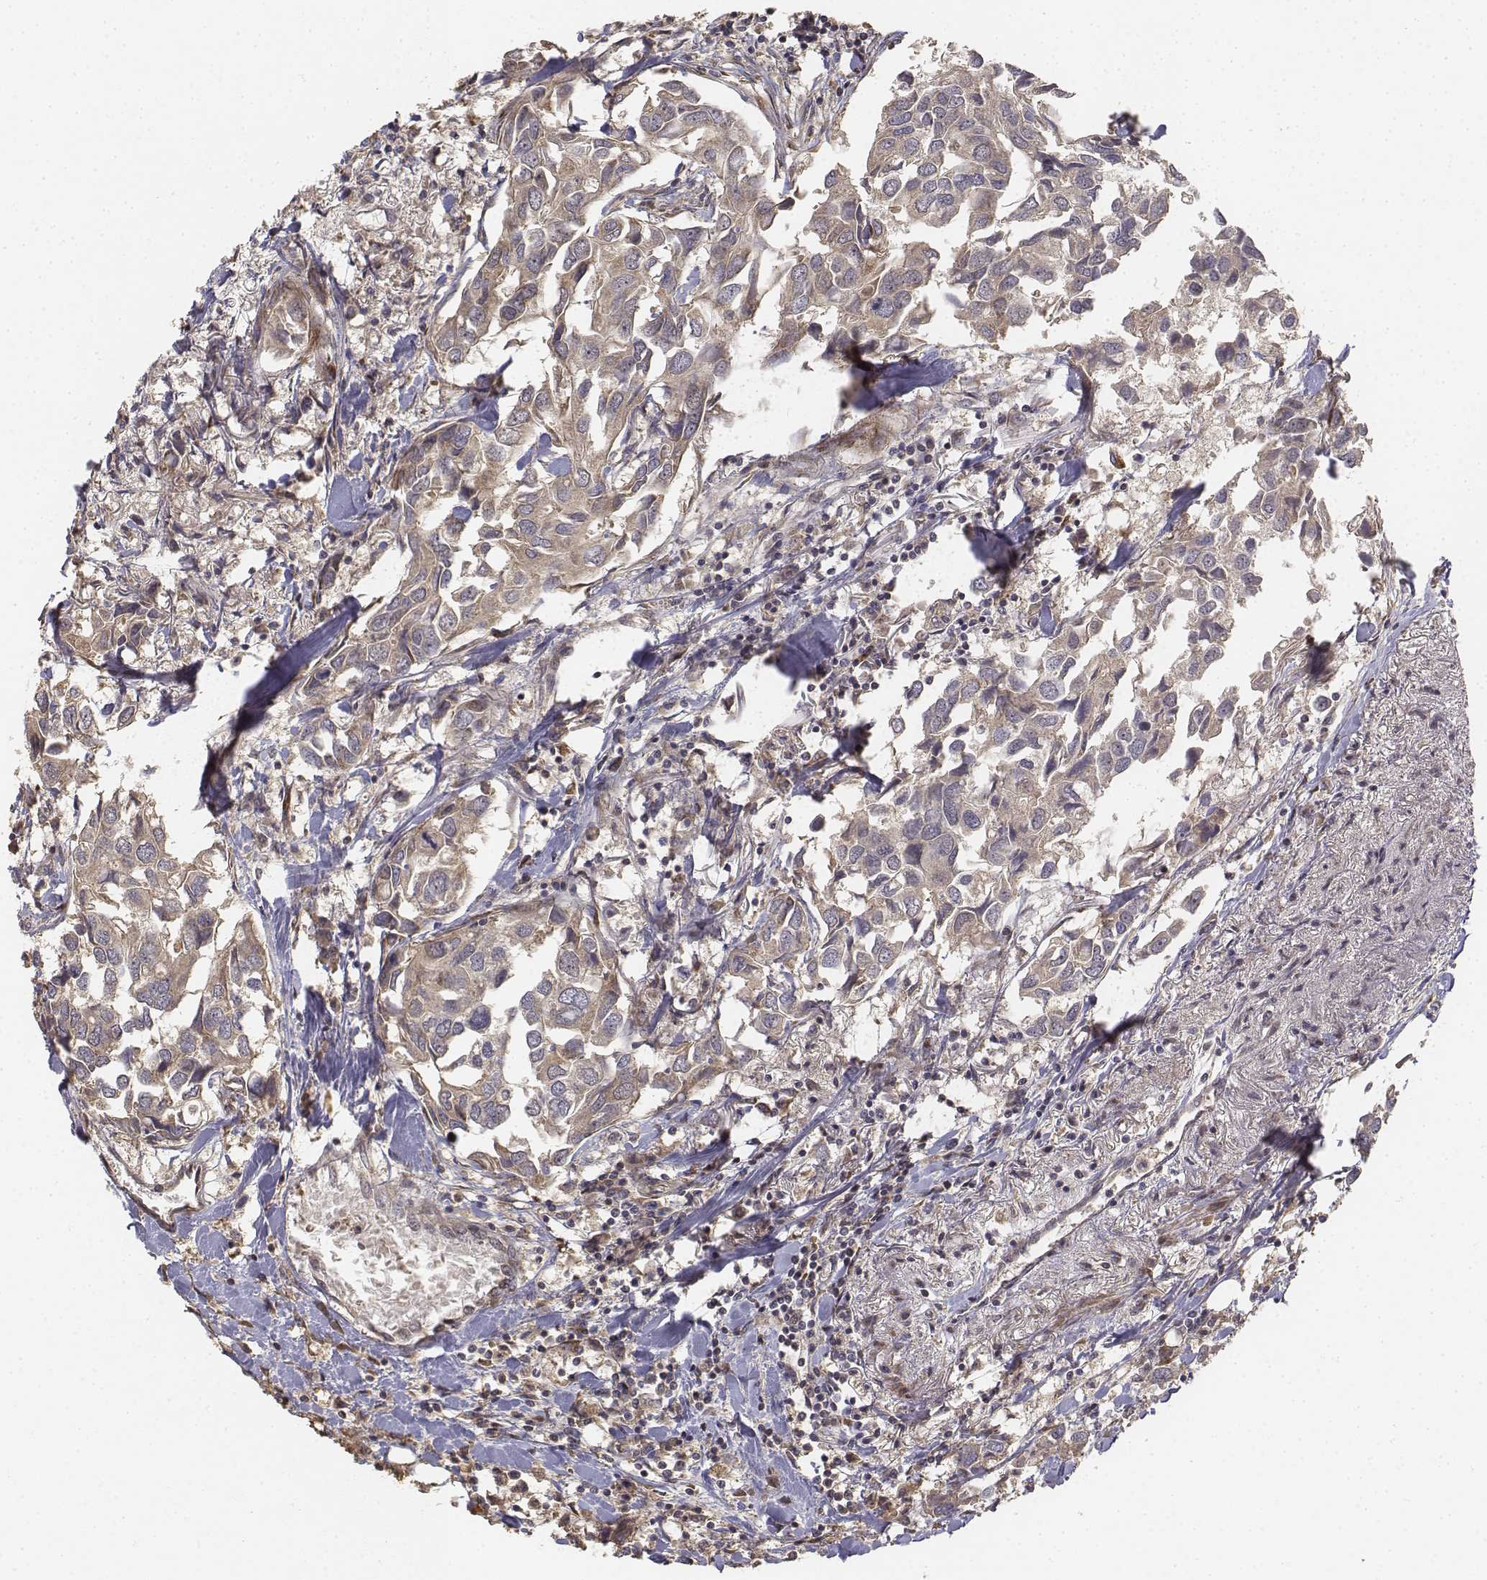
{"staining": {"intensity": "weak", "quantity": ">75%", "location": "cytoplasmic/membranous"}, "tissue": "breast cancer", "cell_type": "Tumor cells", "image_type": "cancer", "snomed": [{"axis": "morphology", "description": "Duct carcinoma"}, {"axis": "topography", "description": "Breast"}], "caption": "The immunohistochemical stain shows weak cytoplasmic/membranous expression in tumor cells of breast intraductal carcinoma tissue. The staining is performed using DAB (3,3'-diaminobenzidine) brown chromogen to label protein expression. The nuclei are counter-stained blue using hematoxylin.", "gene": "FBXO21", "patient": {"sex": "female", "age": 83}}